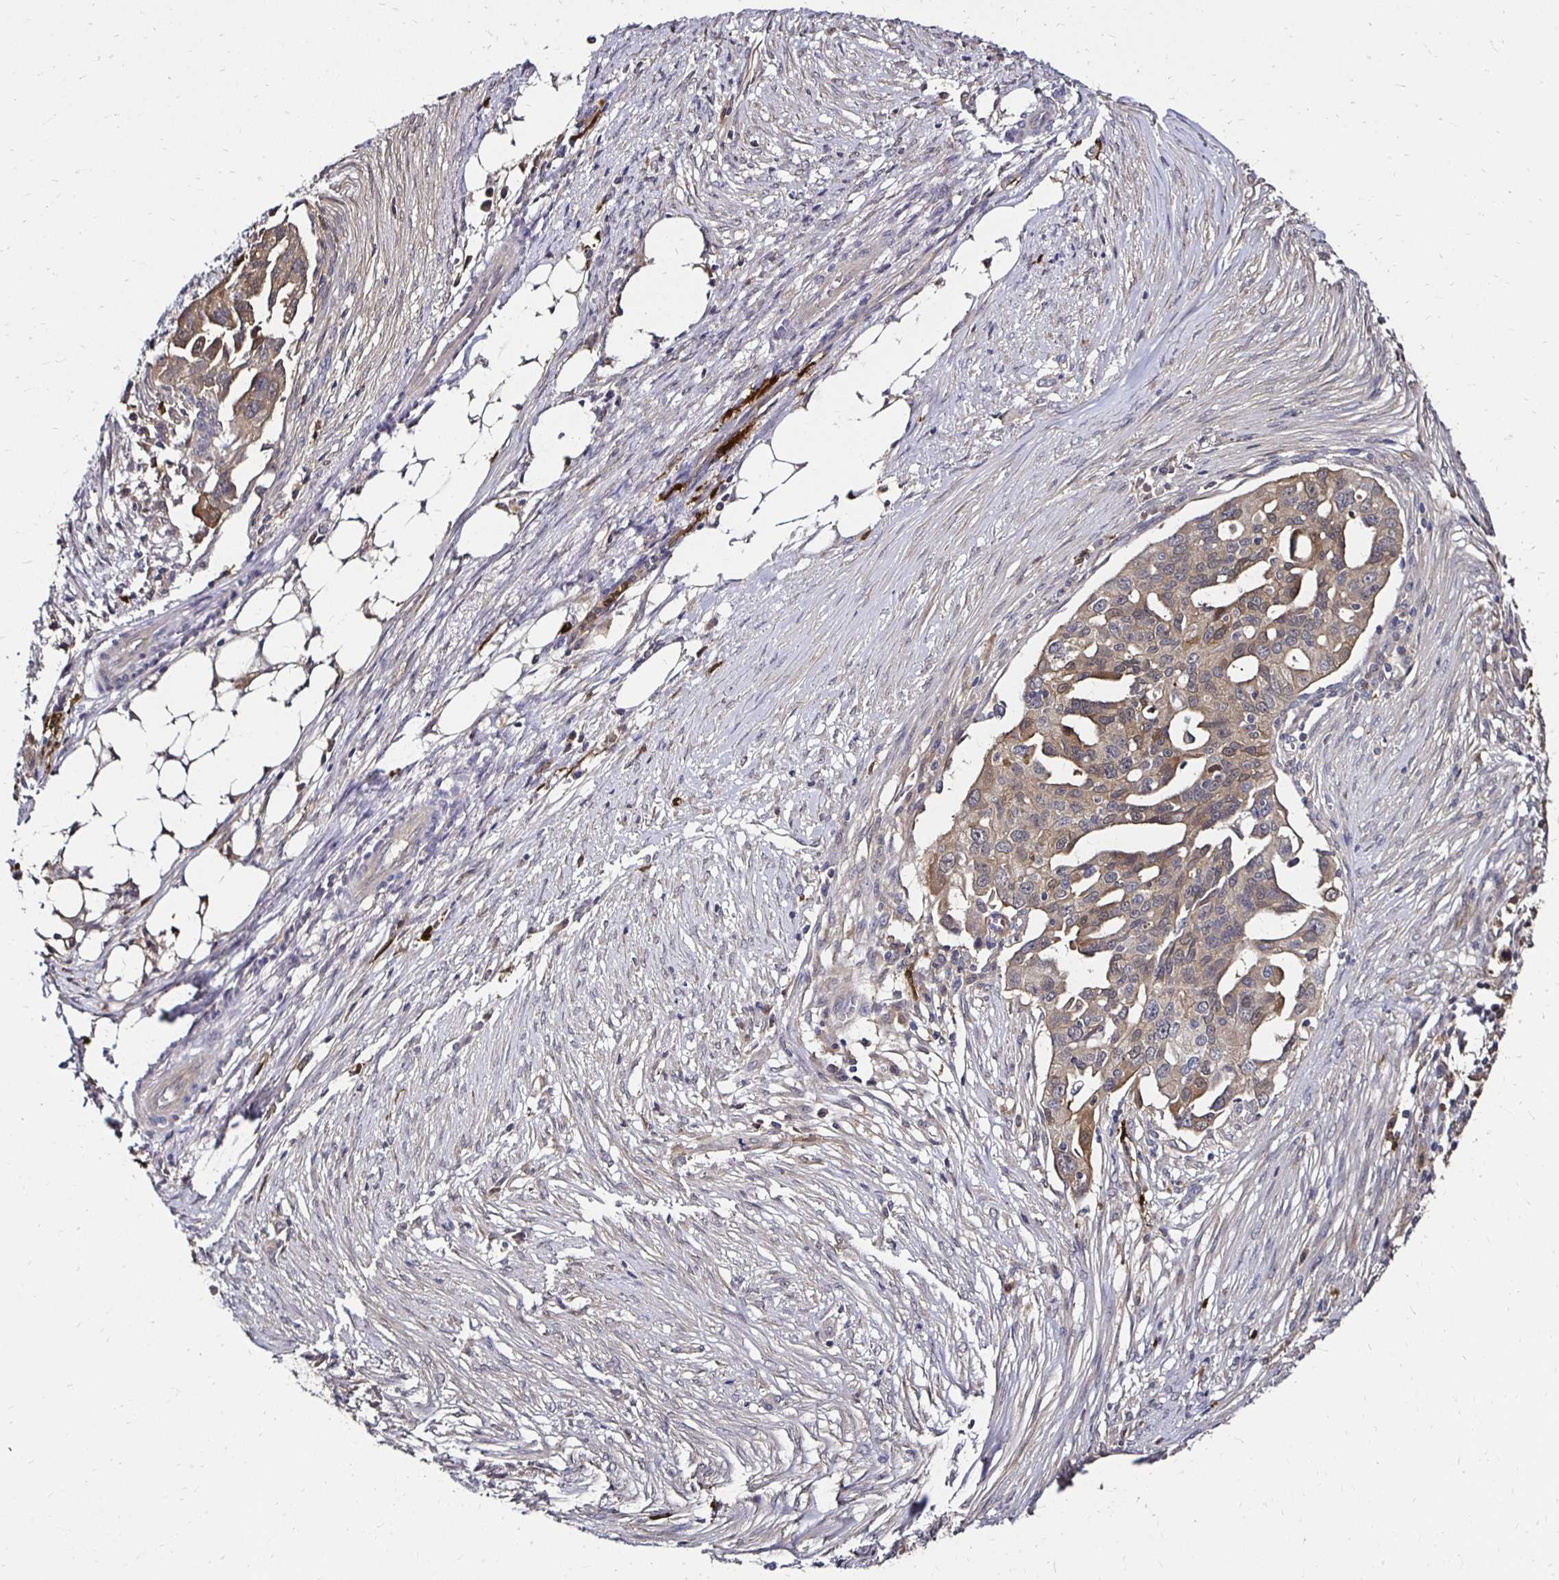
{"staining": {"intensity": "weak", "quantity": "<25%", "location": "cytoplasmic/membranous"}, "tissue": "ovarian cancer", "cell_type": "Tumor cells", "image_type": "cancer", "snomed": [{"axis": "morphology", "description": "Carcinoma, endometroid"}, {"axis": "morphology", "description": "Cystadenocarcinoma, serous, NOS"}, {"axis": "topography", "description": "Ovary"}], "caption": "The IHC photomicrograph has no significant expression in tumor cells of endometroid carcinoma (ovarian) tissue.", "gene": "TXN", "patient": {"sex": "female", "age": 45}}